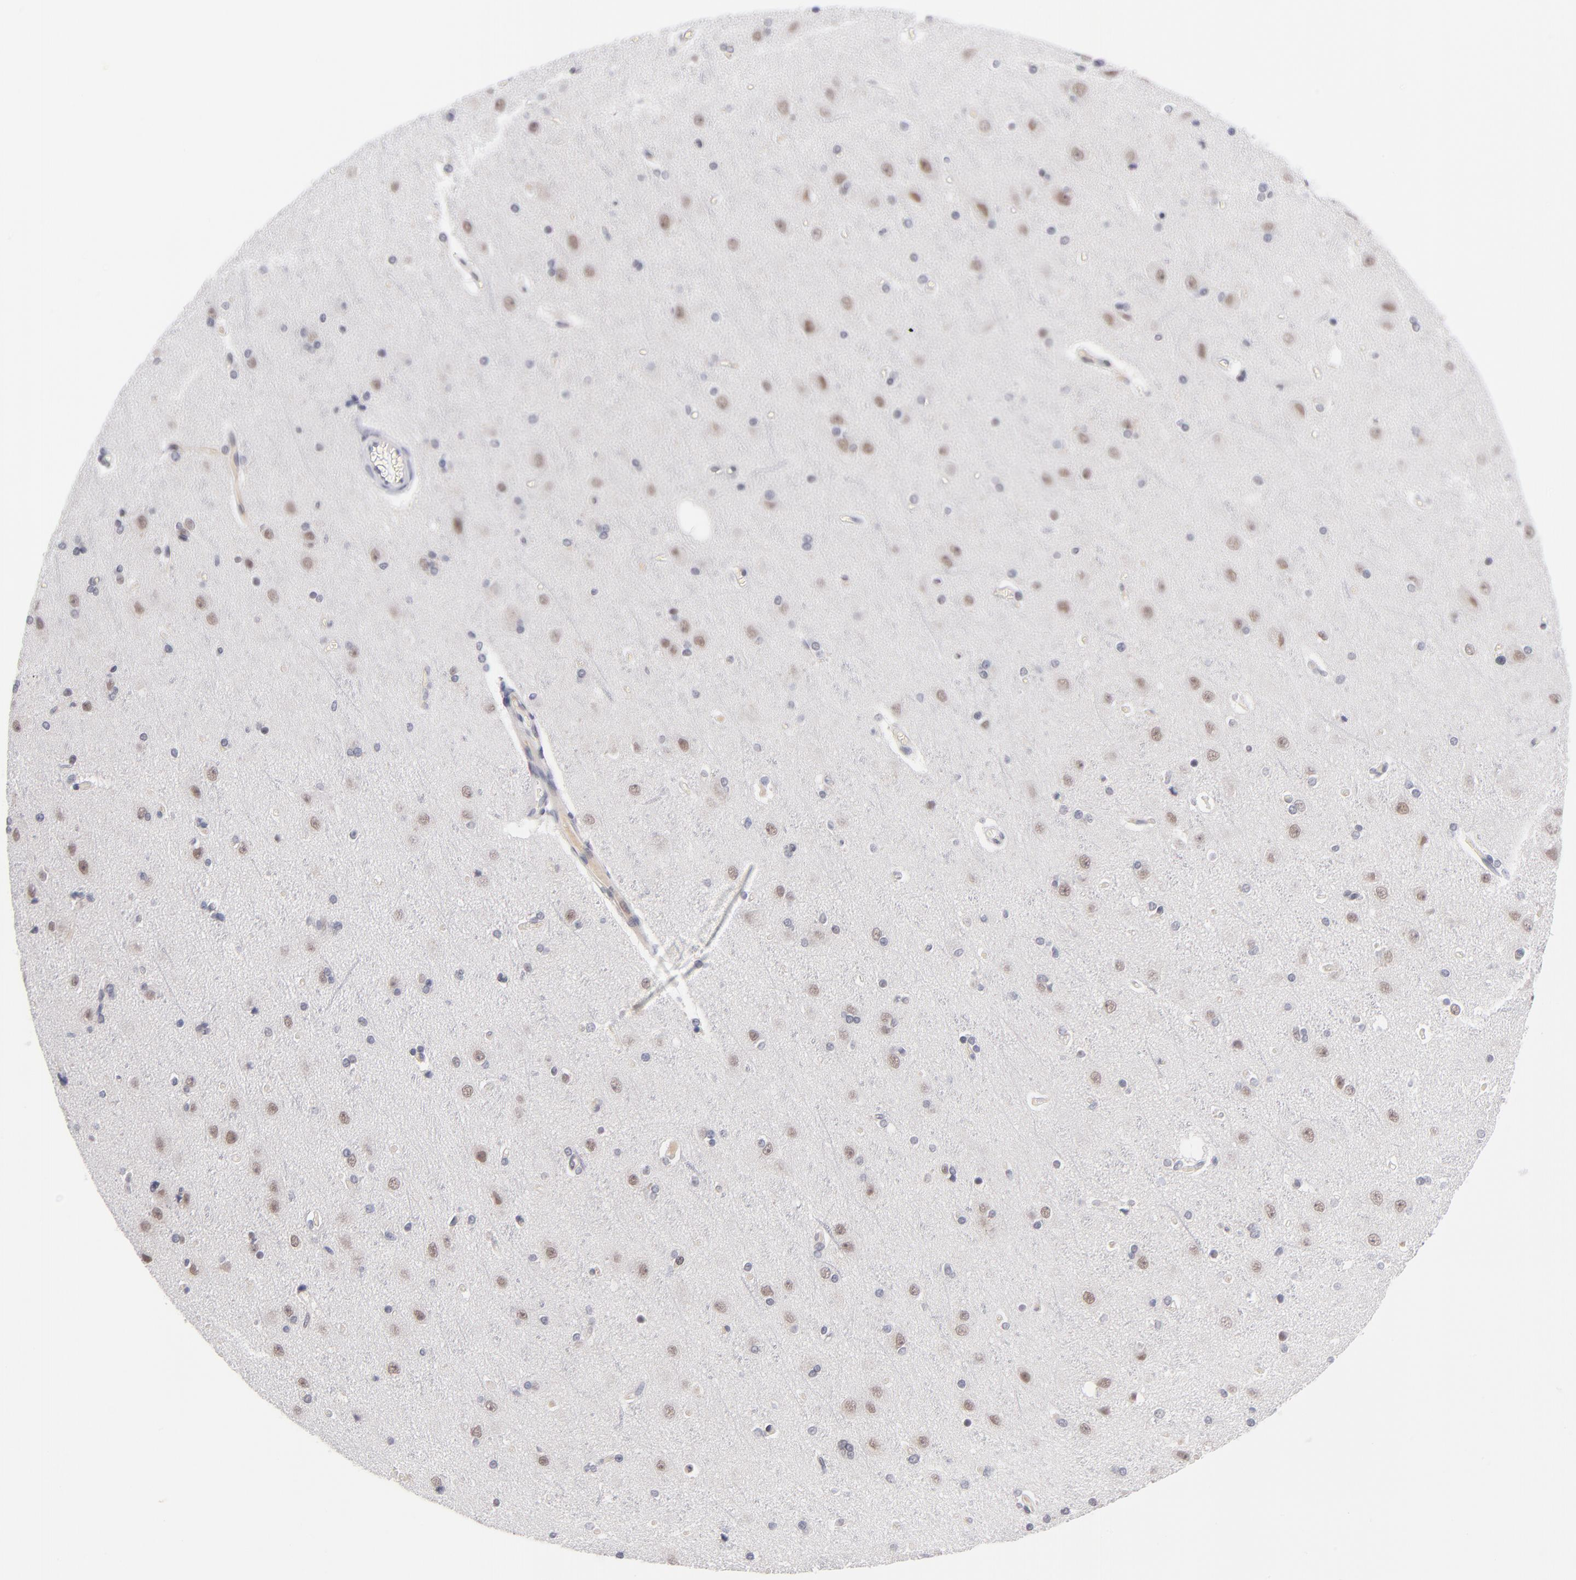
{"staining": {"intensity": "weak", "quantity": "25%-75%", "location": "cytoplasmic/membranous"}, "tissue": "cerebral cortex", "cell_type": "Endothelial cells", "image_type": "normal", "snomed": [{"axis": "morphology", "description": "Normal tissue, NOS"}, {"axis": "topography", "description": "Cerebral cortex"}], "caption": "Protein staining of normal cerebral cortex displays weak cytoplasmic/membranous positivity in approximately 25%-75% of endothelial cells.", "gene": "WSB1", "patient": {"sex": "female", "age": 54}}